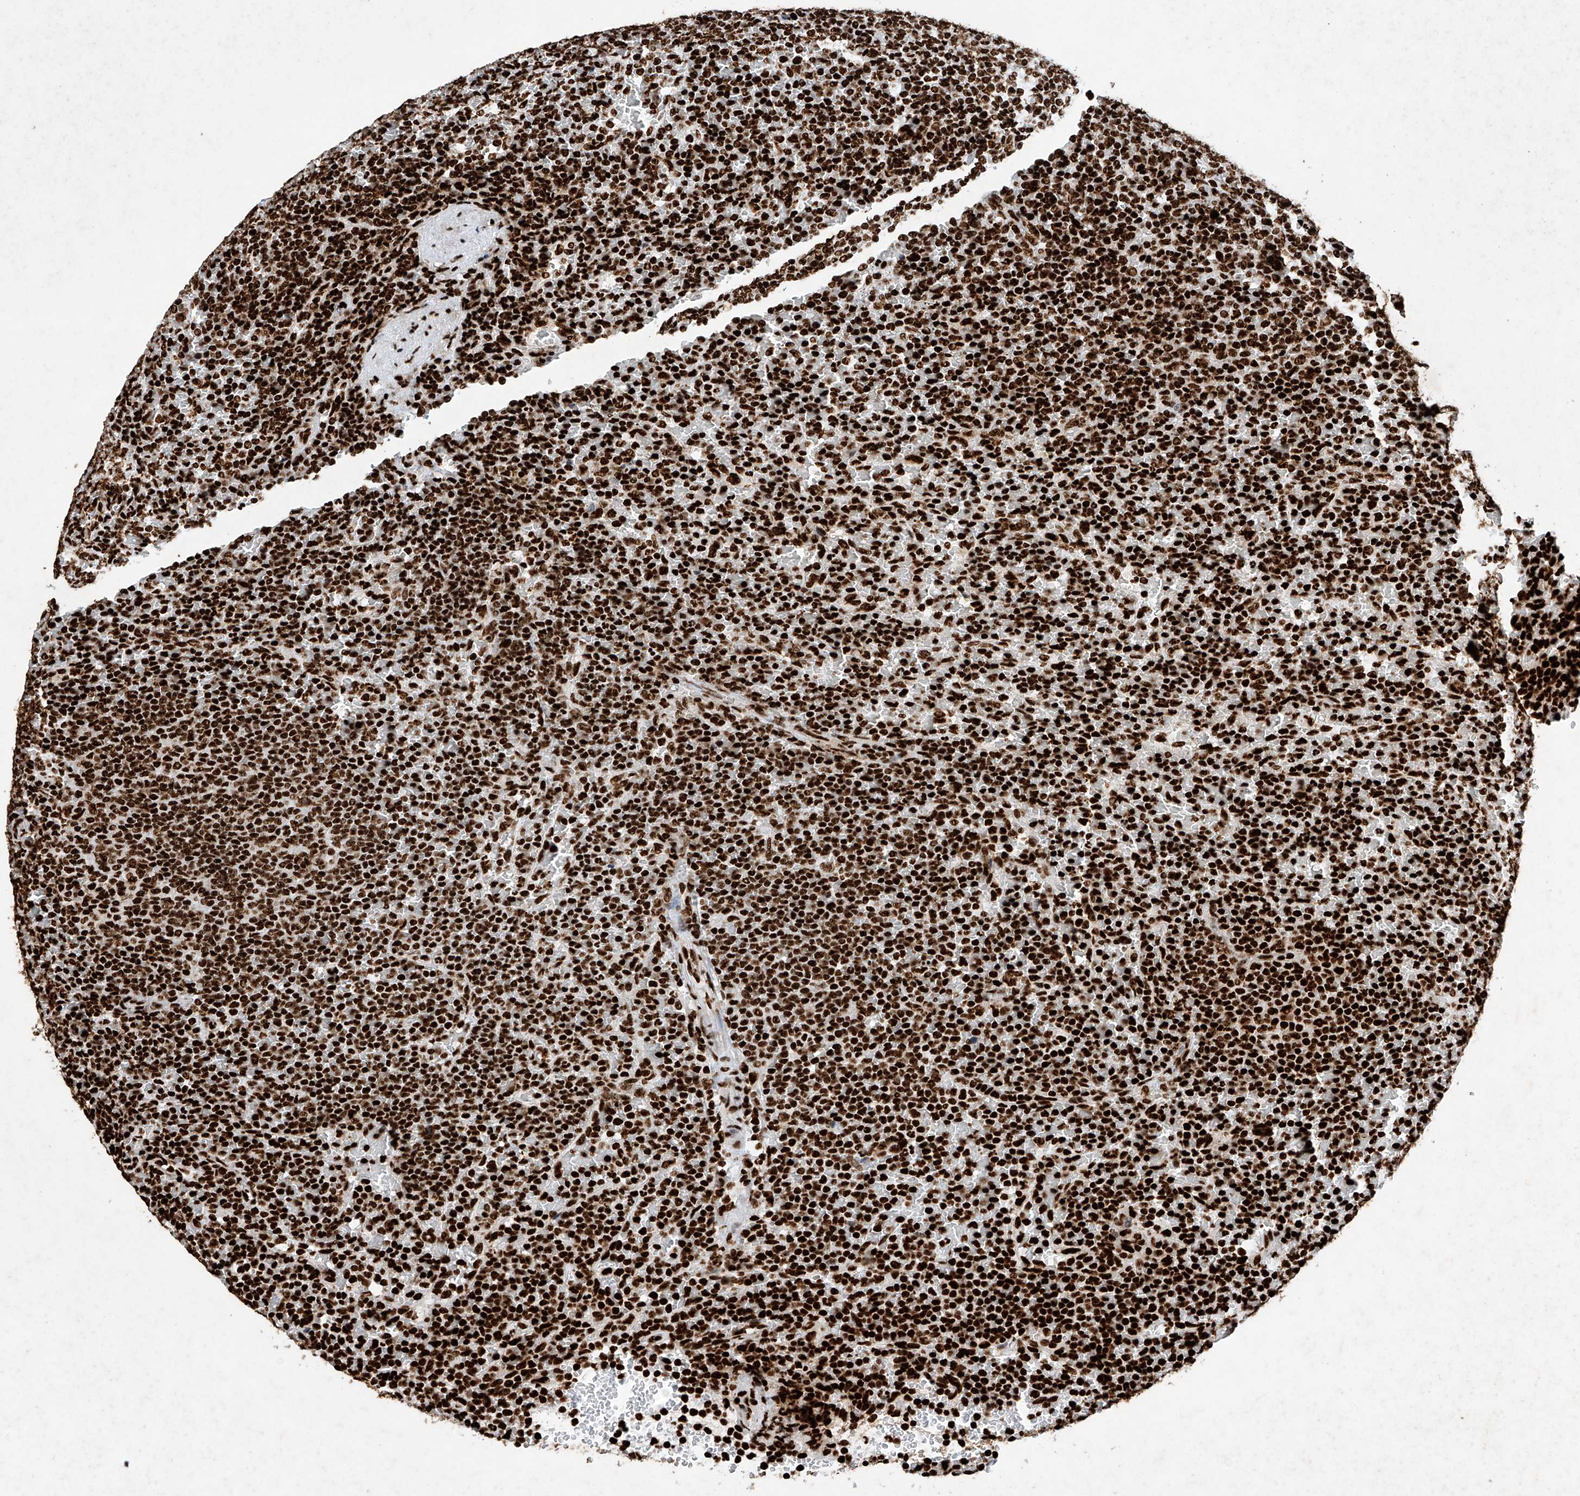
{"staining": {"intensity": "strong", "quantity": ">75%", "location": "nuclear"}, "tissue": "lymphoma", "cell_type": "Tumor cells", "image_type": "cancer", "snomed": [{"axis": "morphology", "description": "Malignant lymphoma, non-Hodgkin's type, Low grade"}, {"axis": "topography", "description": "Spleen"}], "caption": "A brown stain labels strong nuclear expression of a protein in human lymphoma tumor cells.", "gene": "SRSF6", "patient": {"sex": "female", "age": 77}}